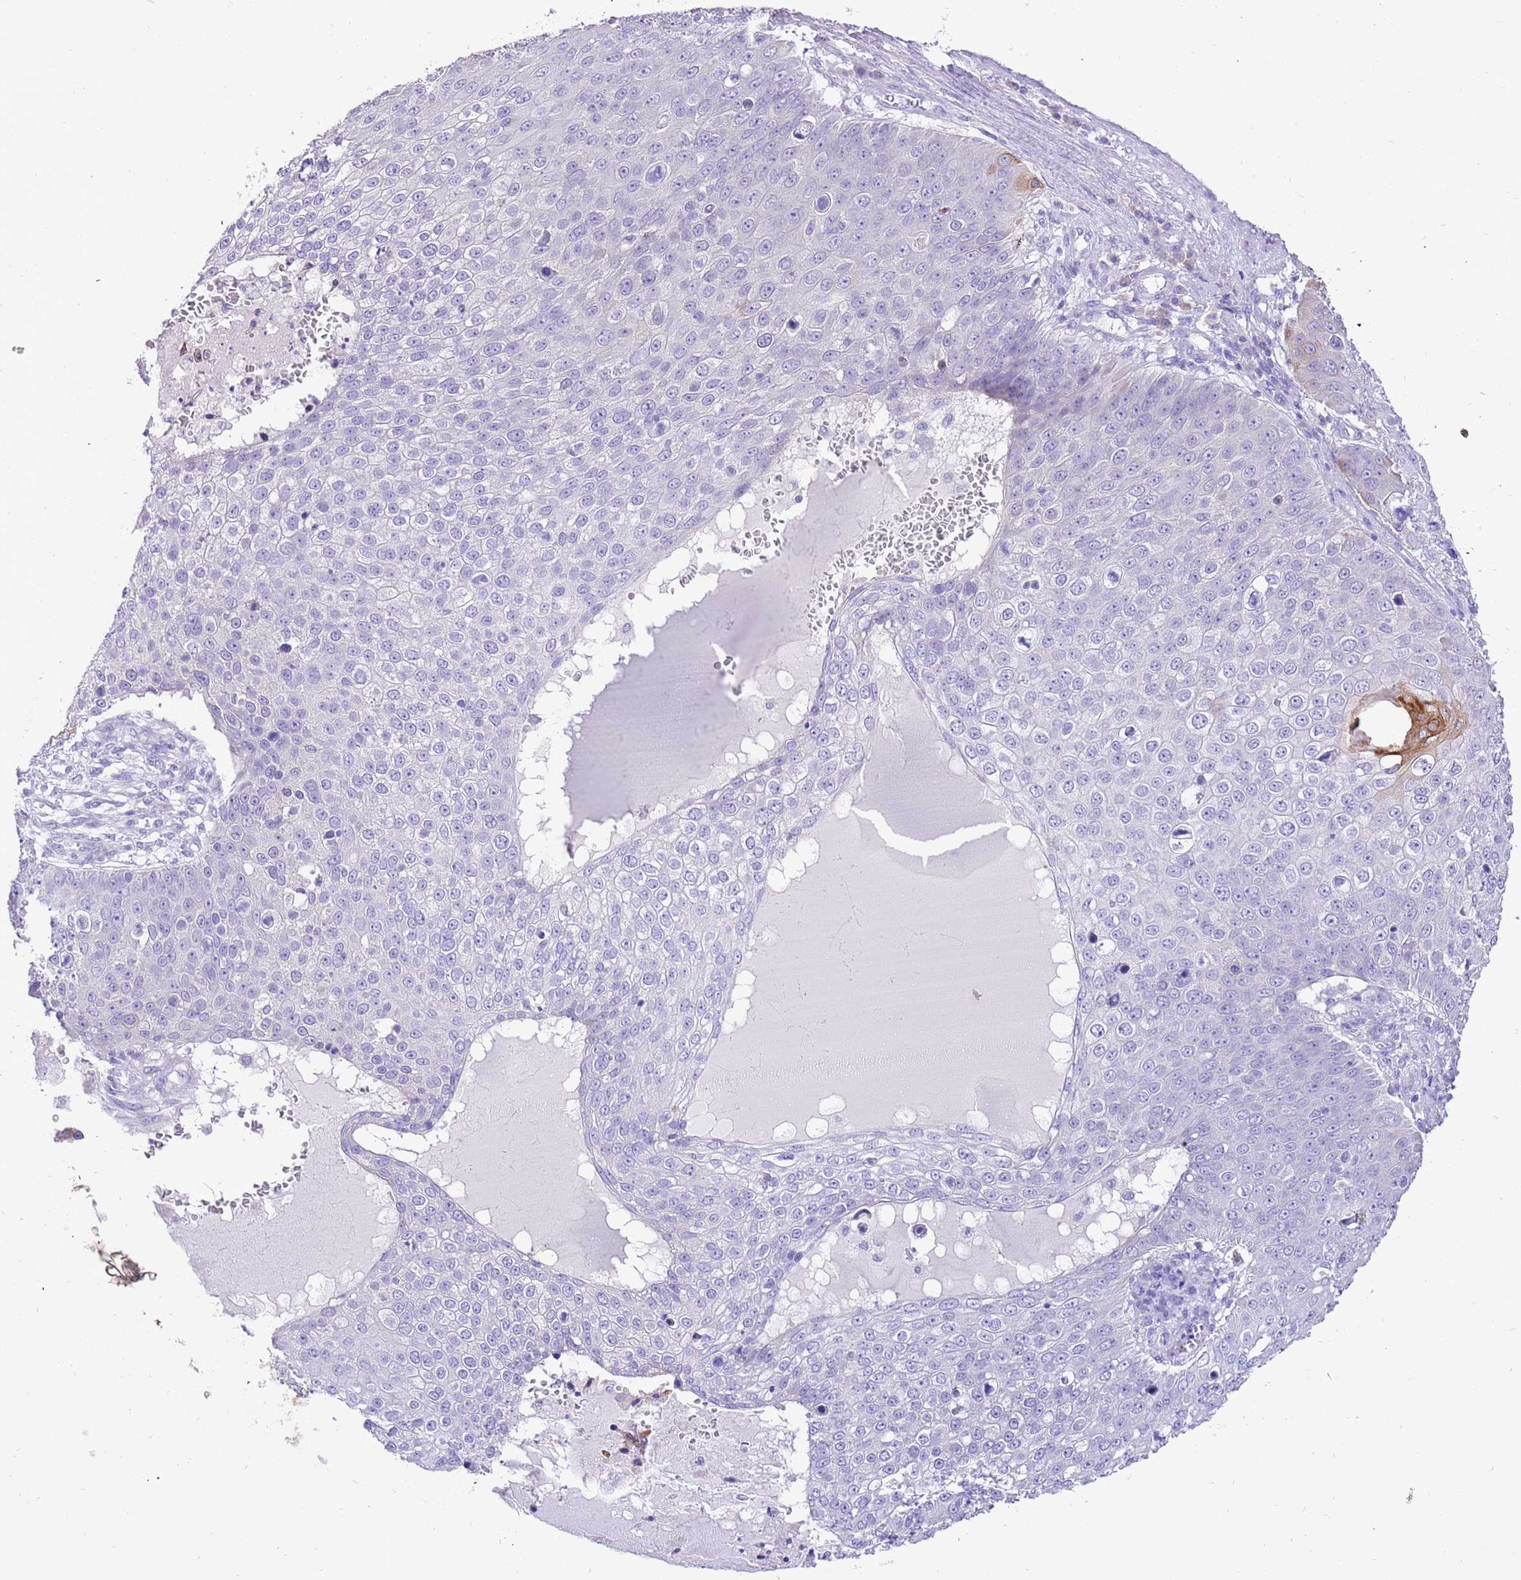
{"staining": {"intensity": "negative", "quantity": "none", "location": "none"}, "tissue": "skin cancer", "cell_type": "Tumor cells", "image_type": "cancer", "snomed": [{"axis": "morphology", "description": "Squamous cell carcinoma, NOS"}, {"axis": "topography", "description": "Skin"}], "caption": "Immunohistochemistry image of skin squamous cell carcinoma stained for a protein (brown), which displays no staining in tumor cells. The staining was performed using DAB (3,3'-diaminobenzidine) to visualize the protein expression in brown, while the nuclei were stained in blue with hematoxylin (Magnification: 20x).", "gene": "R3HDM4", "patient": {"sex": "male", "age": 71}}